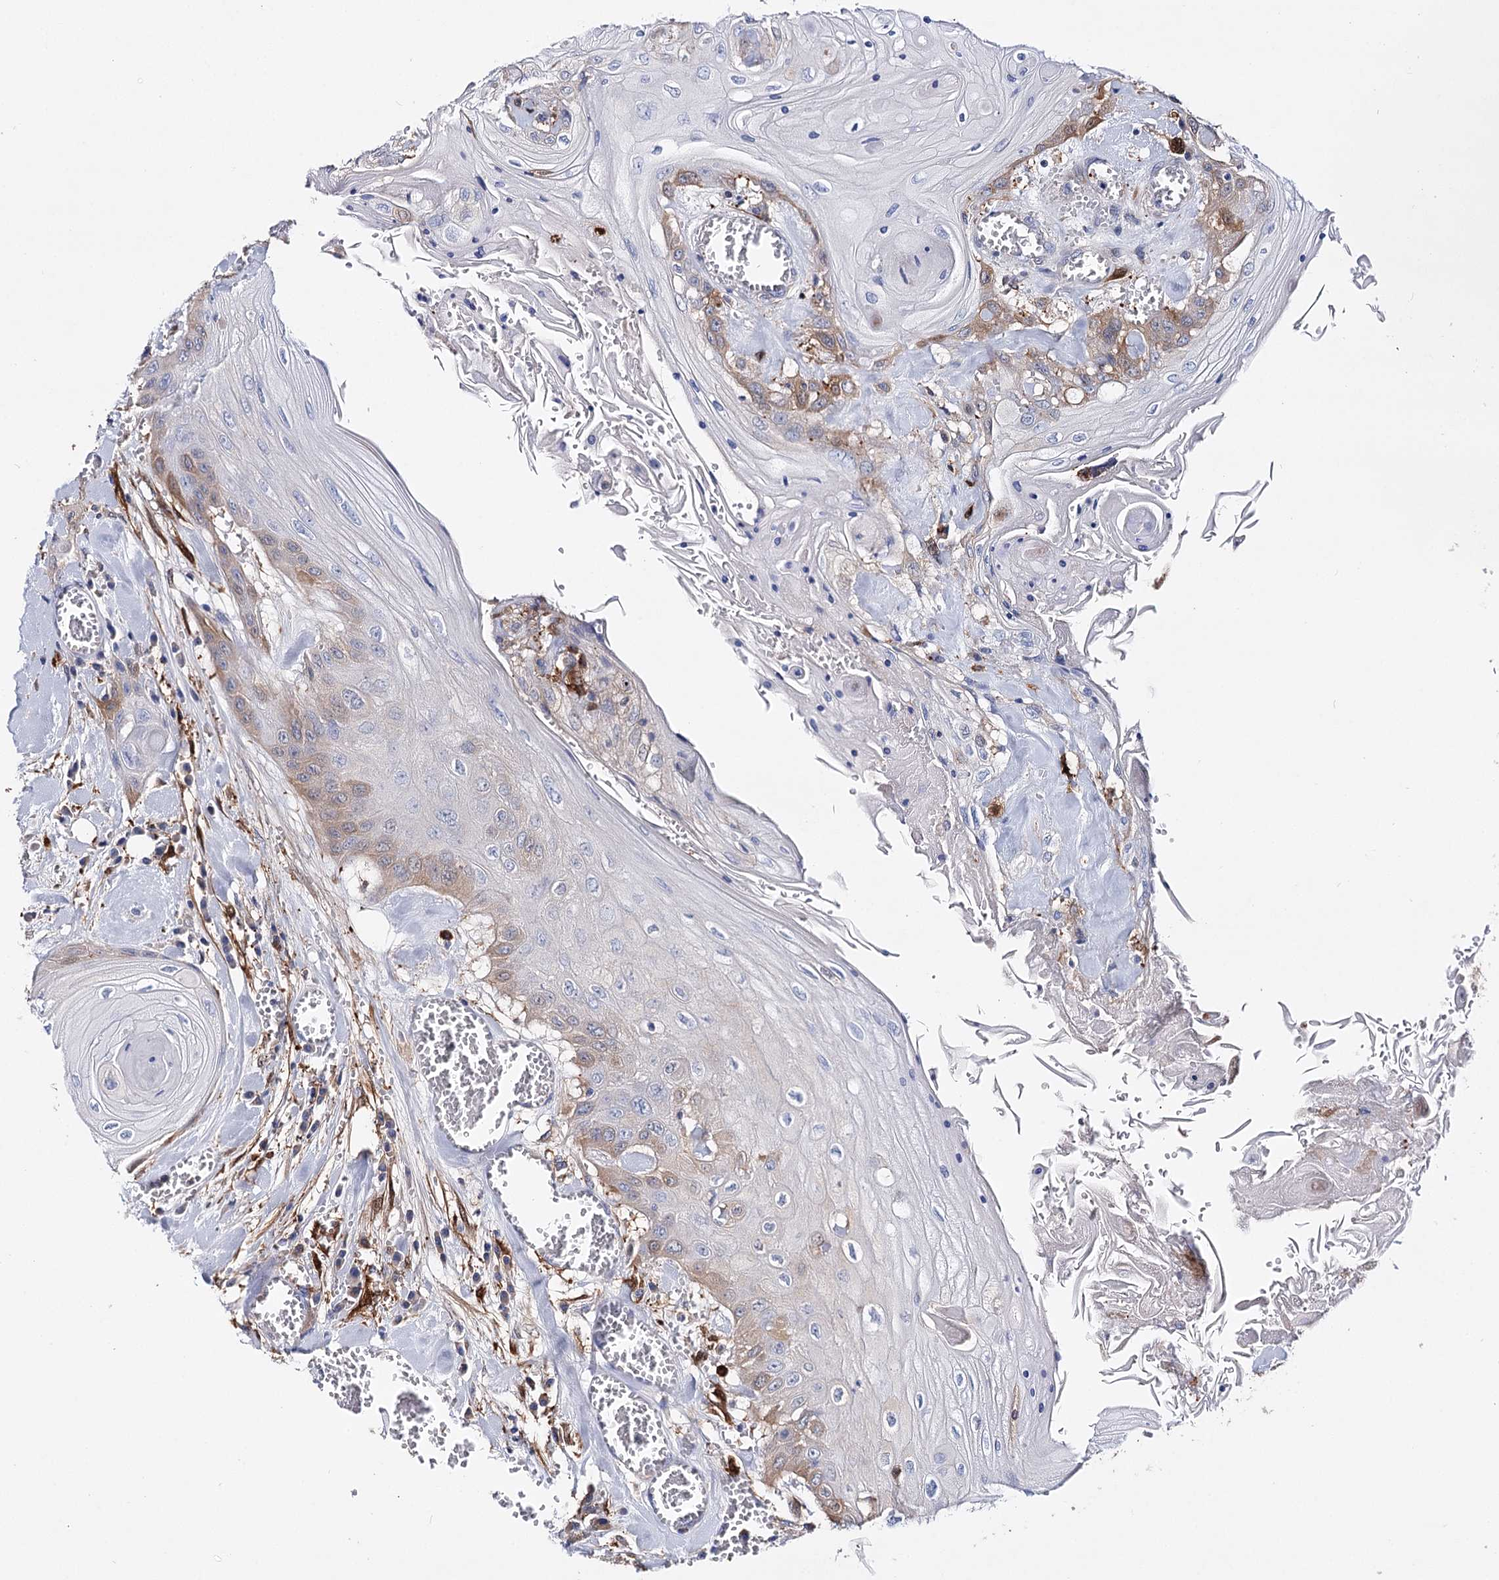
{"staining": {"intensity": "moderate", "quantity": "<25%", "location": "cytoplasmic/membranous"}, "tissue": "head and neck cancer", "cell_type": "Tumor cells", "image_type": "cancer", "snomed": [{"axis": "morphology", "description": "Squamous cell carcinoma, NOS"}, {"axis": "topography", "description": "Head-Neck"}], "caption": "A micrograph of human head and neck squamous cell carcinoma stained for a protein exhibits moderate cytoplasmic/membranous brown staining in tumor cells.", "gene": "CFAP46", "patient": {"sex": "female", "age": 43}}